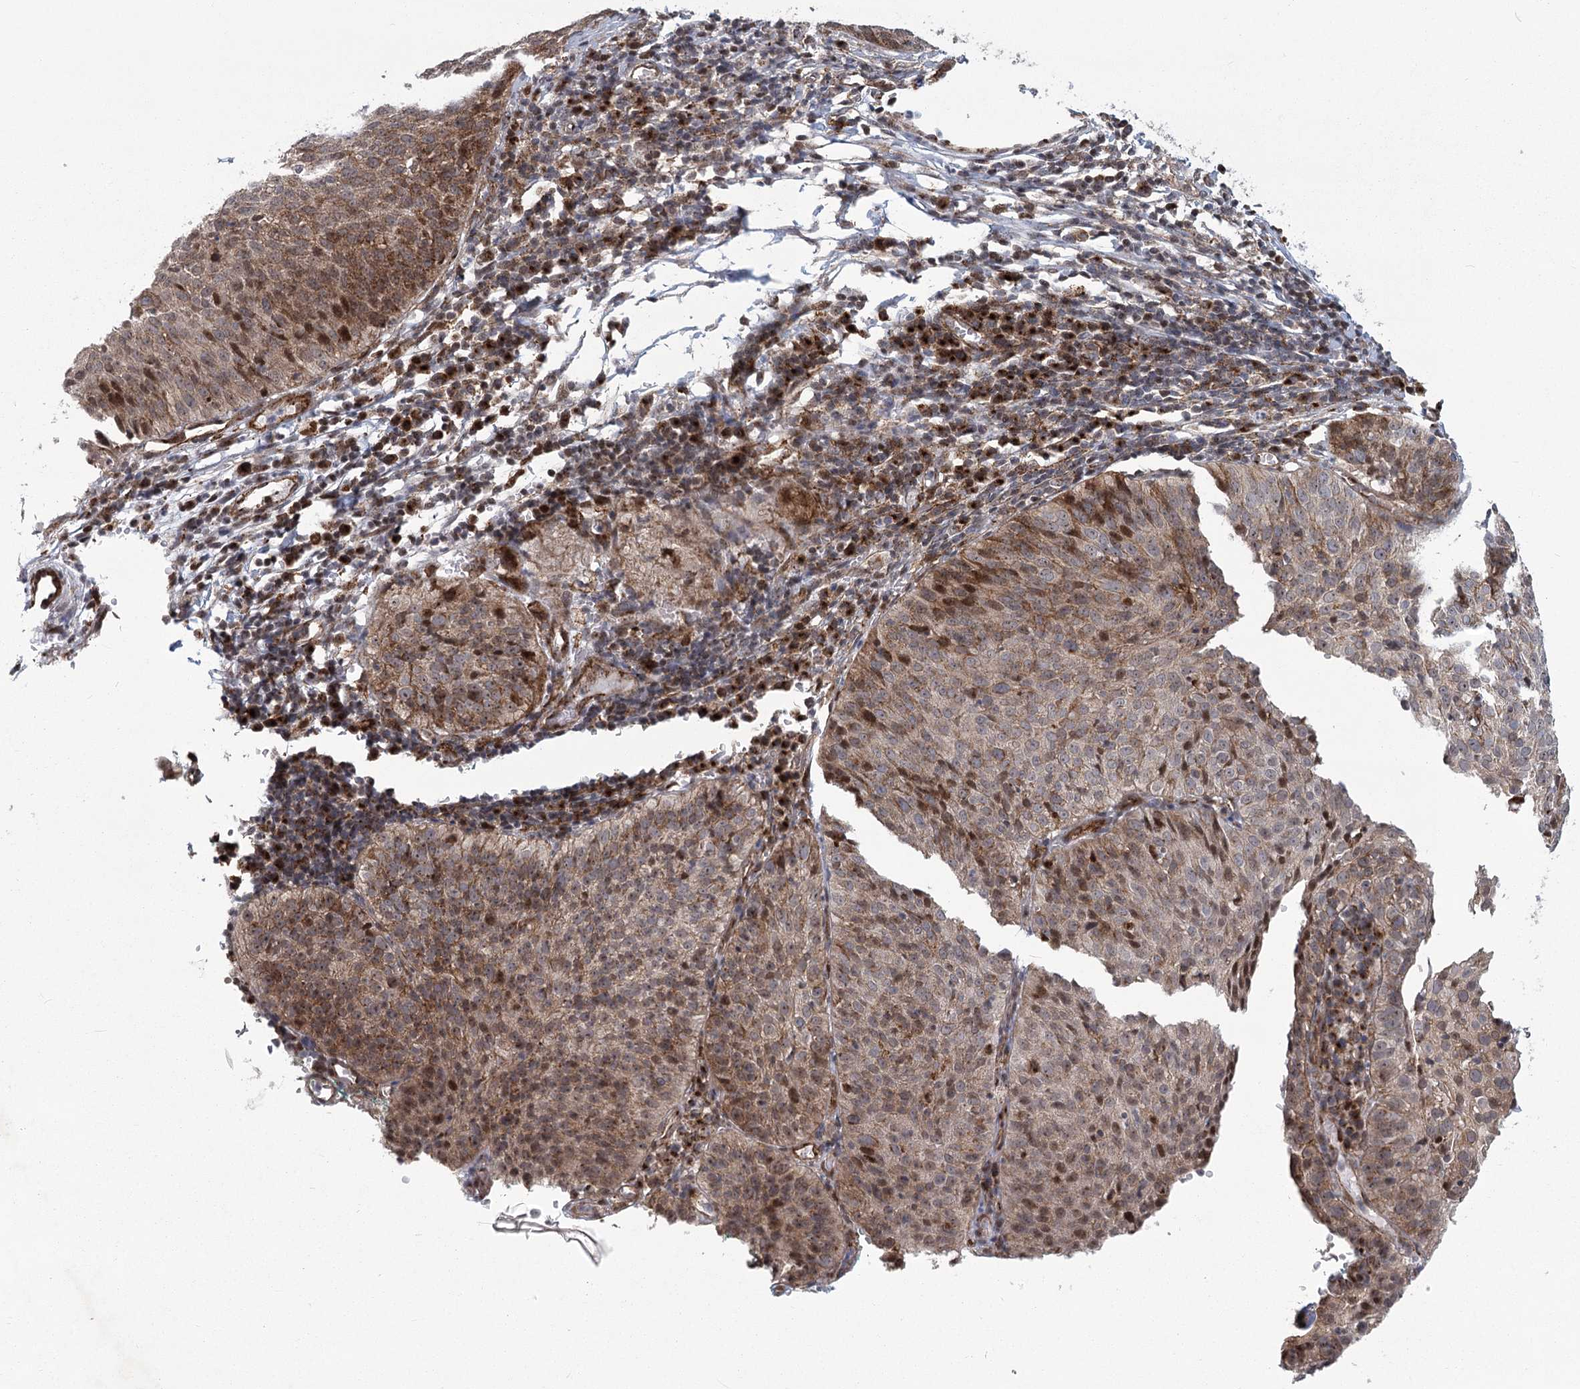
{"staining": {"intensity": "moderate", "quantity": "<25%", "location": "cytoplasmic/membranous,nuclear"}, "tissue": "cervical cancer", "cell_type": "Tumor cells", "image_type": "cancer", "snomed": [{"axis": "morphology", "description": "Squamous cell carcinoma, NOS"}, {"axis": "topography", "description": "Cervix"}], "caption": "Protein analysis of cervical squamous cell carcinoma tissue displays moderate cytoplasmic/membranous and nuclear positivity in approximately <25% of tumor cells.", "gene": "PARM1", "patient": {"sex": "female", "age": 38}}